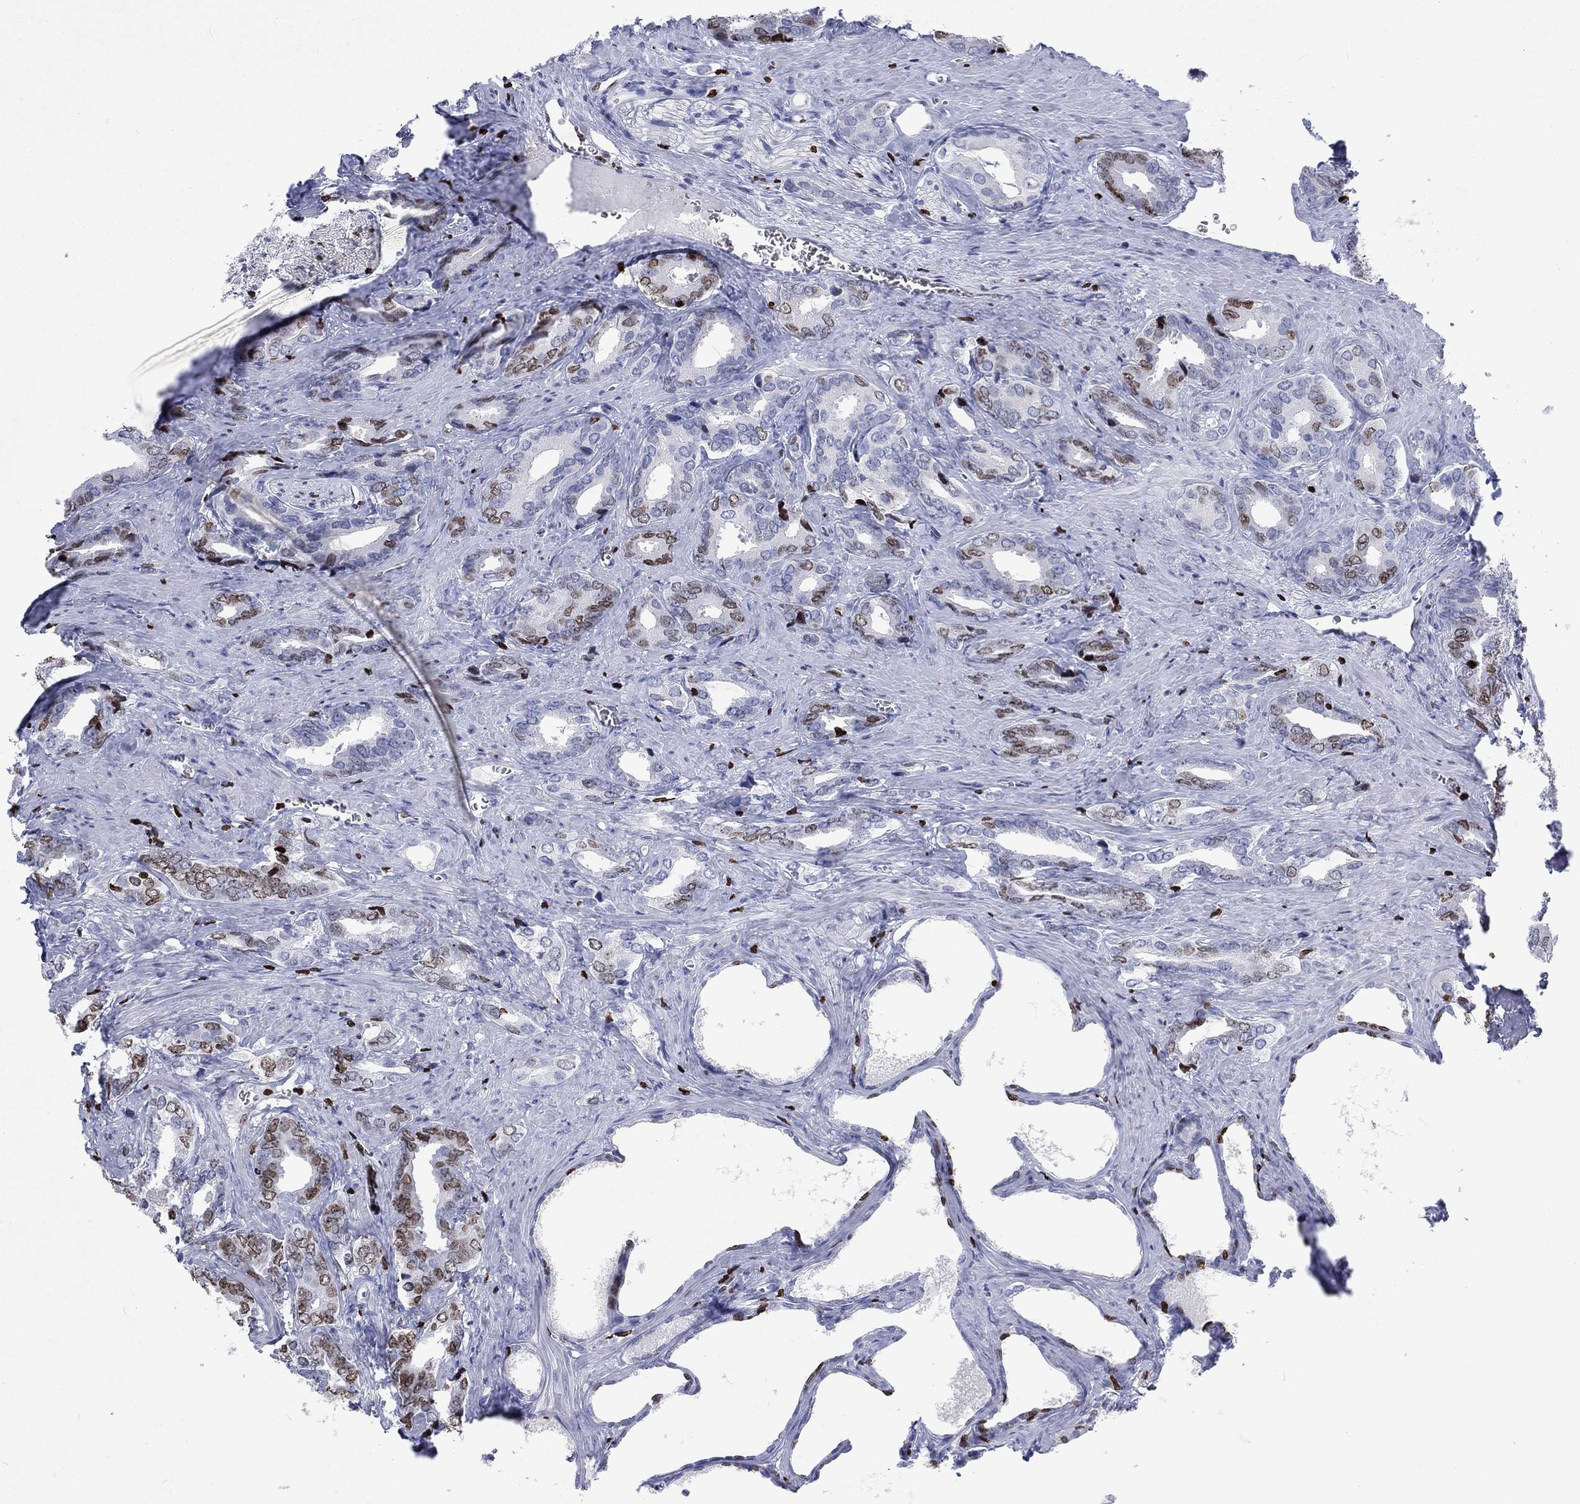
{"staining": {"intensity": "weak", "quantity": "25%-75%", "location": "nuclear"}, "tissue": "prostate cancer", "cell_type": "Tumor cells", "image_type": "cancer", "snomed": [{"axis": "morphology", "description": "Adenocarcinoma, NOS"}, {"axis": "topography", "description": "Prostate"}], "caption": "The immunohistochemical stain highlights weak nuclear positivity in tumor cells of prostate cancer tissue.", "gene": "H1-5", "patient": {"sex": "male", "age": 66}}